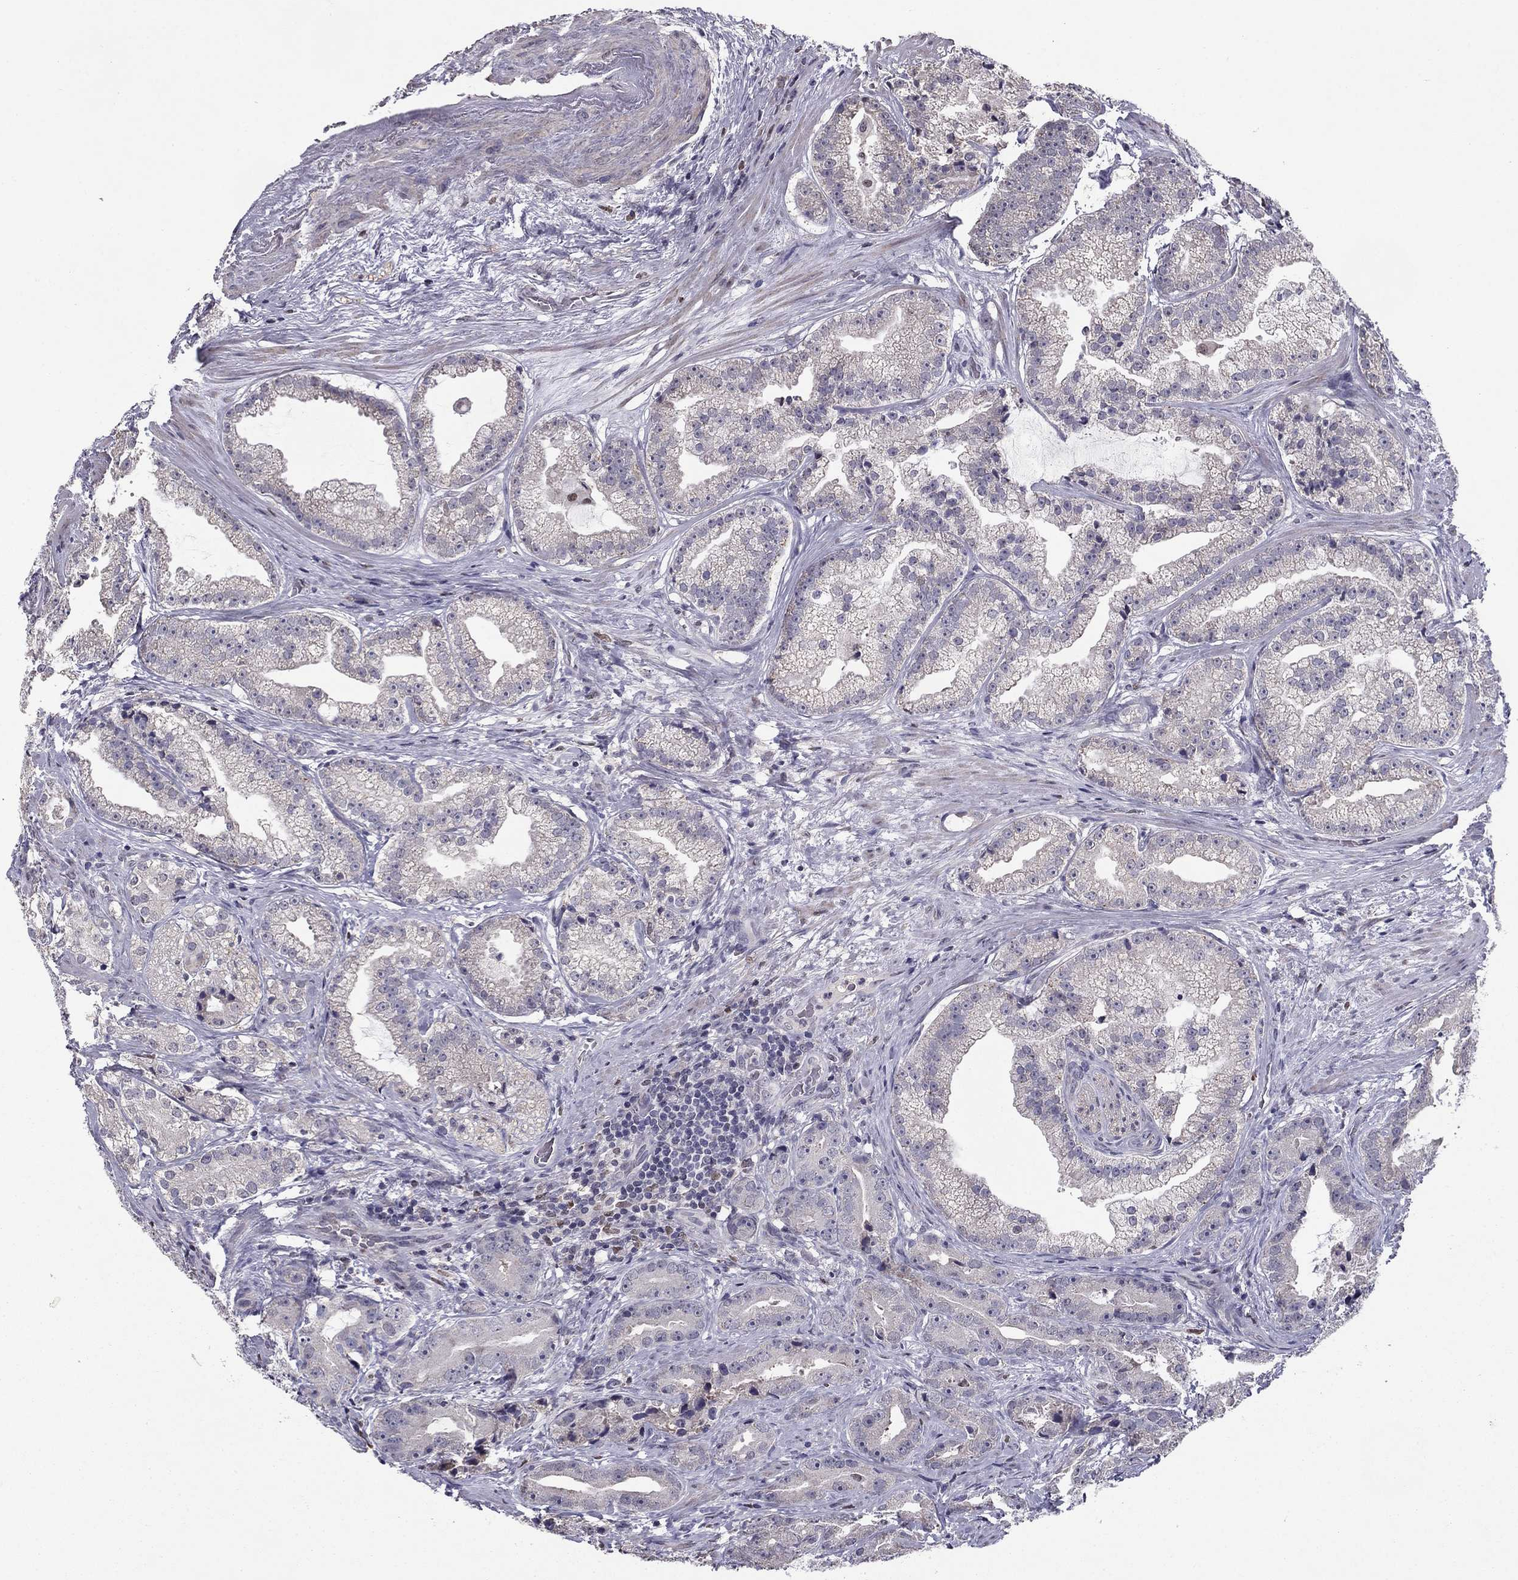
{"staining": {"intensity": "negative", "quantity": "none", "location": "none"}, "tissue": "prostate cancer", "cell_type": "Tumor cells", "image_type": "cancer", "snomed": [{"axis": "morphology", "description": "Adenocarcinoma, NOS"}, {"axis": "morphology", "description": "Adenocarcinoma, High grade"}, {"axis": "topography", "description": "Prostate"}], "caption": "Immunohistochemical staining of human prostate cancer (adenocarcinoma) reveals no significant positivity in tumor cells.", "gene": "HCN1", "patient": {"sex": "male", "age": 64}}